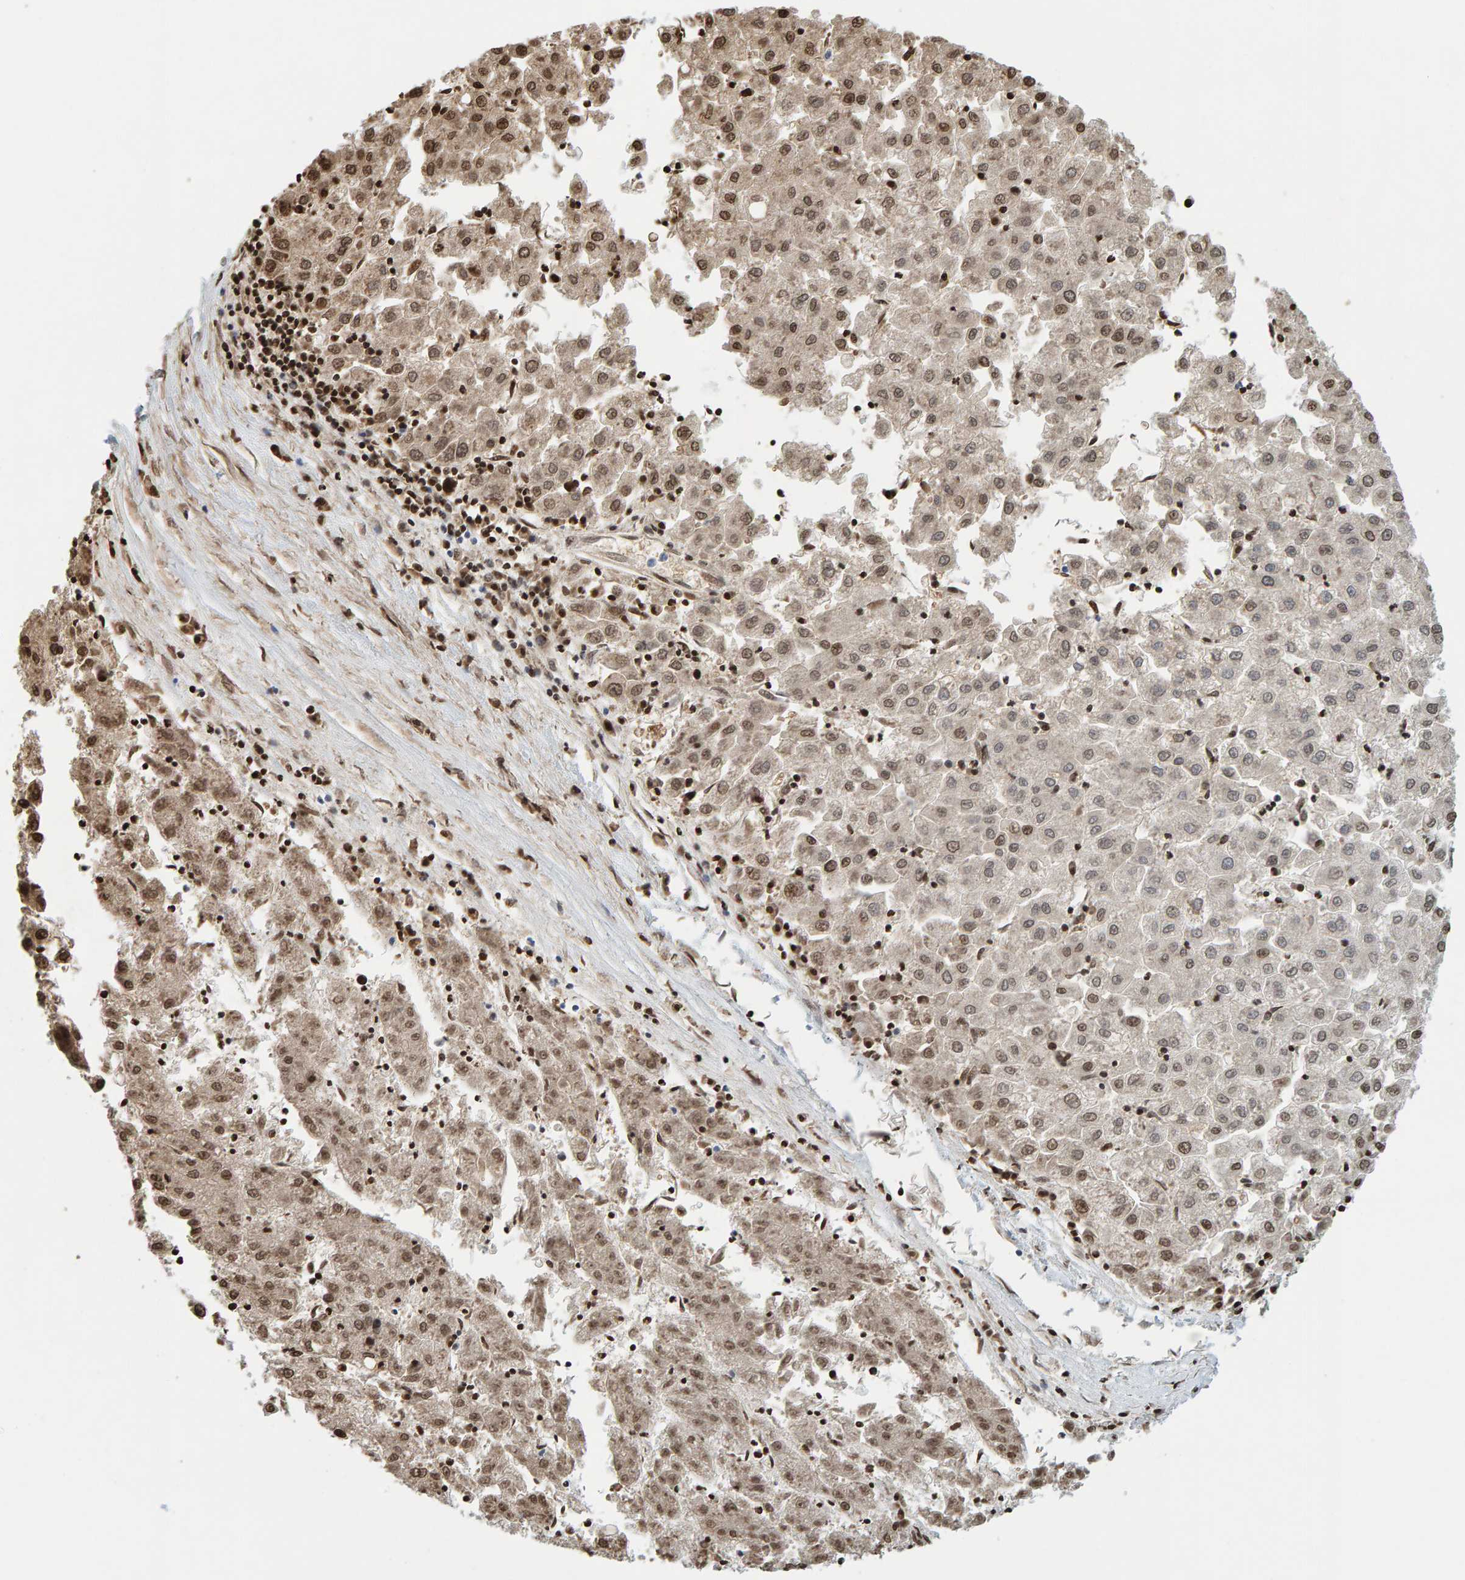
{"staining": {"intensity": "moderate", "quantity": "25%-75%", "location": "cytoplasmic/membranous,nuclear"}, "tissue": "liver cancer", "cell_type": "Tumor cells", "image_type": "cancer", "snomed": [{"axis": "morphology", "description": "Carcinoma, Hepatocellular, NOS"}, {"axis": "topography", "description": "Liver"}], "caption": "Hepatocellular carcinoma (liver) was stained to show a protein in brown. There is medium levels of moderate cytoplasmic/membranous and nuclear staining in approximately 25%-75% of tumor cells.", "gene": "KLHL11", "patient": {"sex": "male", "age": 72}}